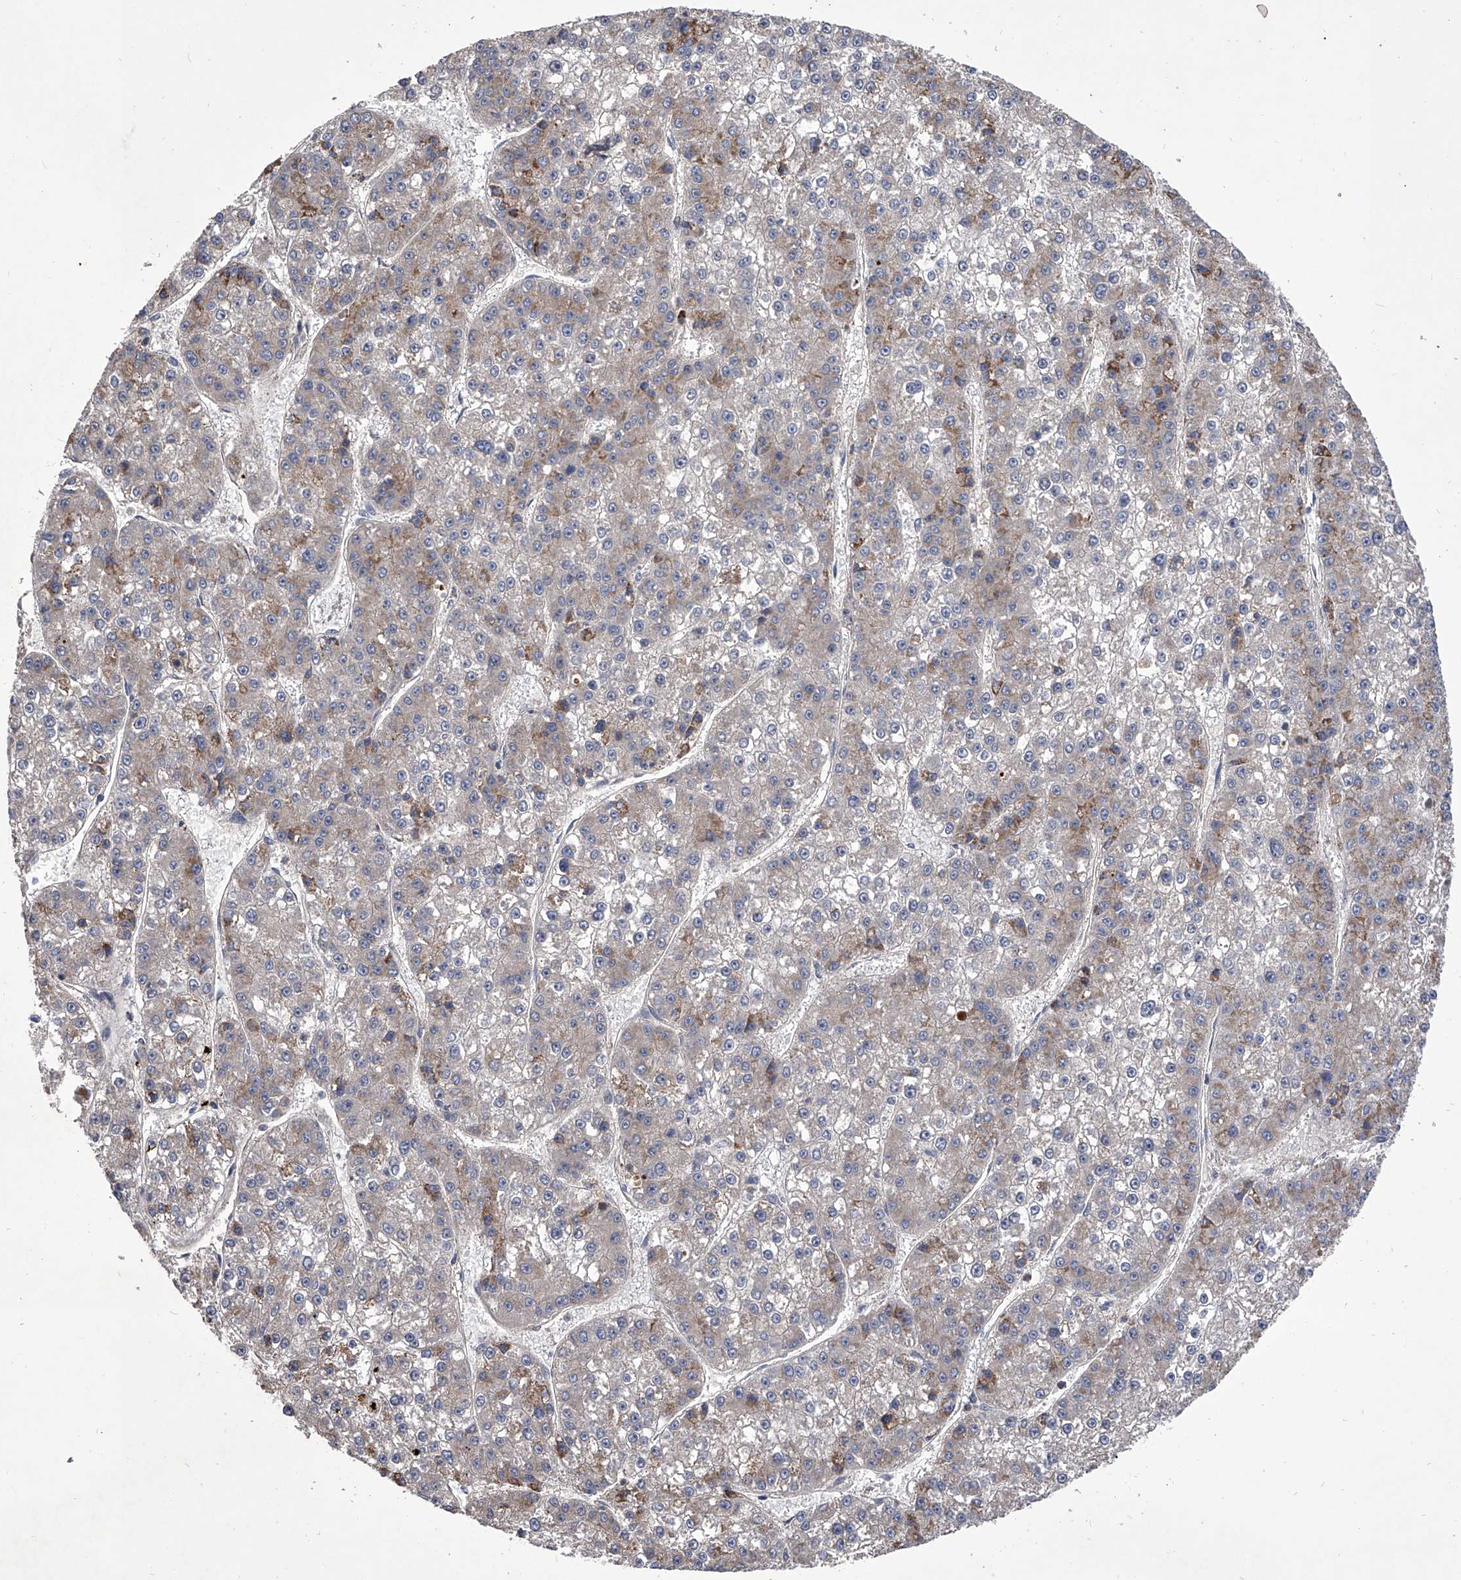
{"staining": {"intensity": "weak", "quantity": "<25%", "location": "cytoplasmic/membranous"}, "tissue": "liver cancer", "cell_type": "Tumor cells", "image_type": "cancer", "snomed": [{"axis": "morphology", "description": "Carcinoma, Hepatocellular, NOS"}, {"axis": "topography", "description": "Liver"}], "caption": "There is no significant positivity in tumor cells of liver cancer. (Brightfield microscopy of DAB immunohistochemistry (IHC) at high magnification).", "gene": "NRP1", "patient": {"sex": "female", "age": 73}}